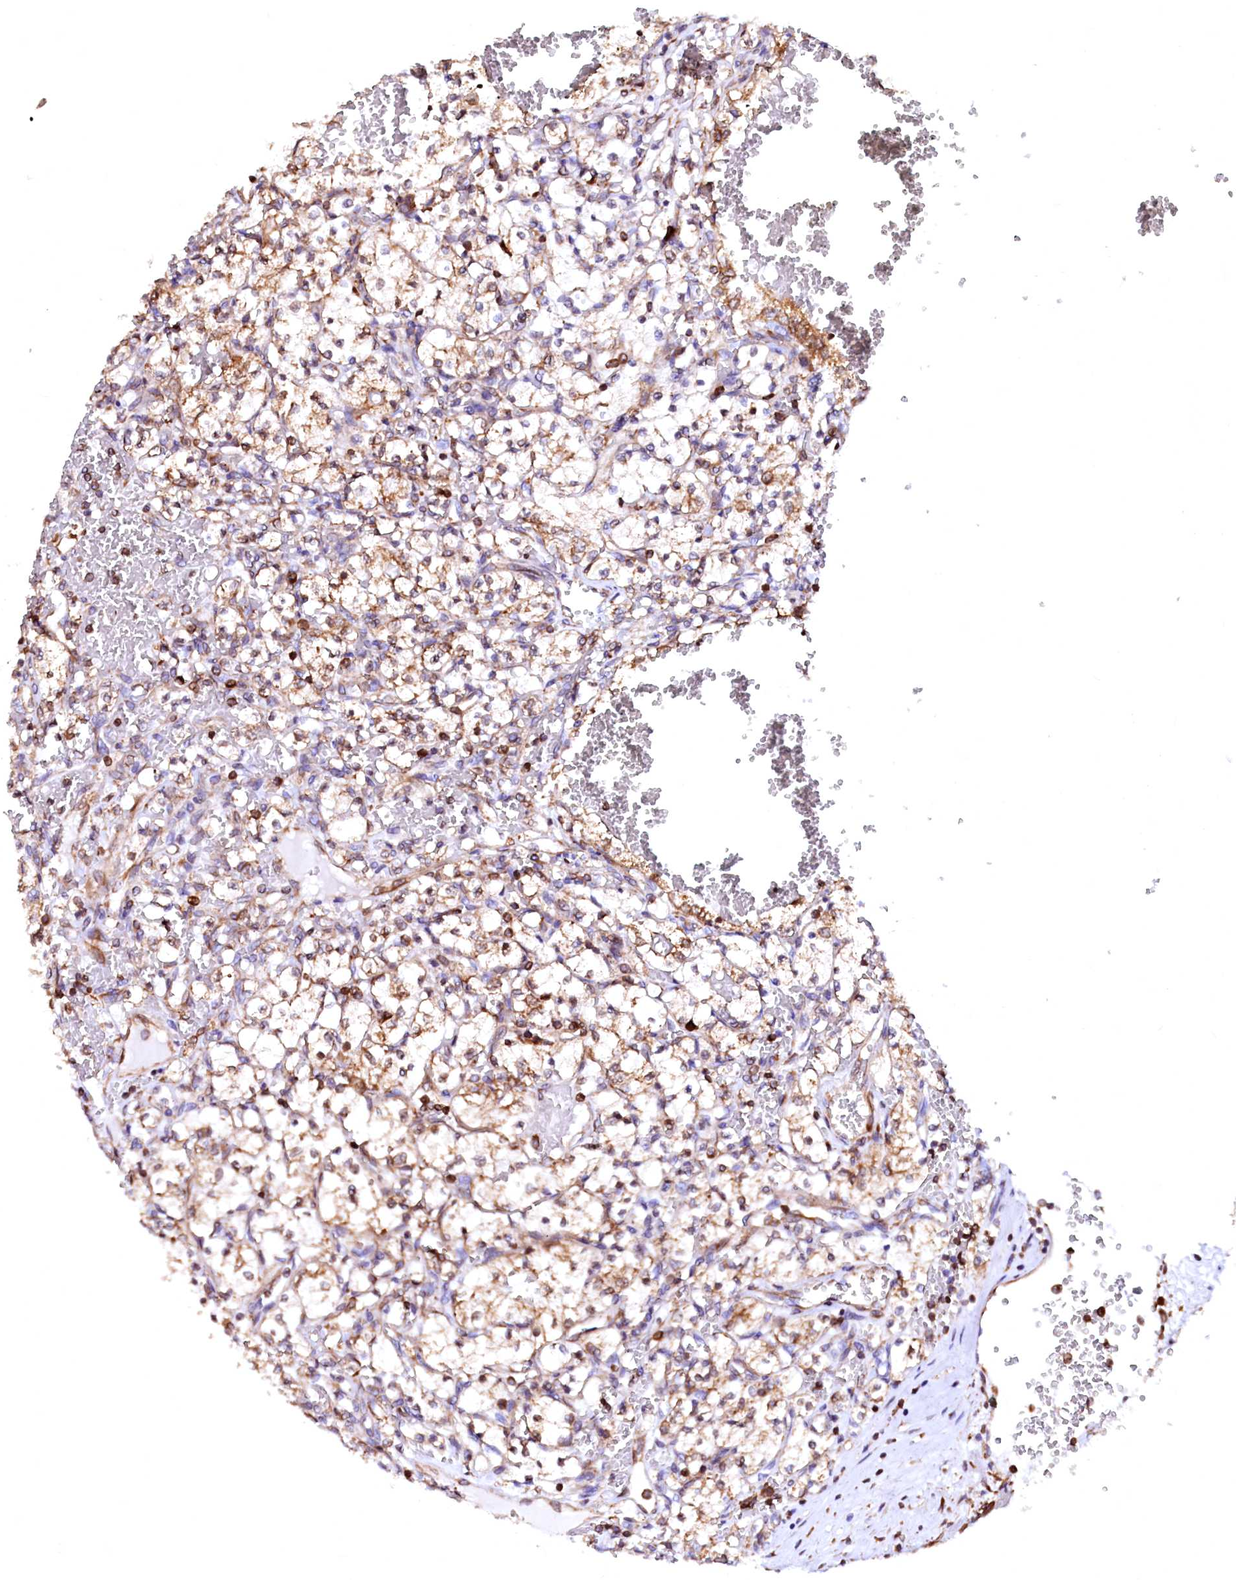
{"staining": {"intensity": "moderate", "quantity": ">75%", "location": "cytoplasmic/membranous"}, "tissue": "renal cancer", "cell_type": "Tumor cells", "image_type": "cancer", "snomed": [{"axis": "morphology", "description": "Adenocarcinoma, NOS"}, {"axis": "topography", "description": "Kidney"}], "caption": "Immunohistochemistry image of adenocarcinoma (renal) stained for a protein (brown), which reveals medium levels of moderate cytoplasmic/membranous staining in about >75% of tumor cells.", "gene": "DERL1", "patient": {"sex": "female", "age": 69}}